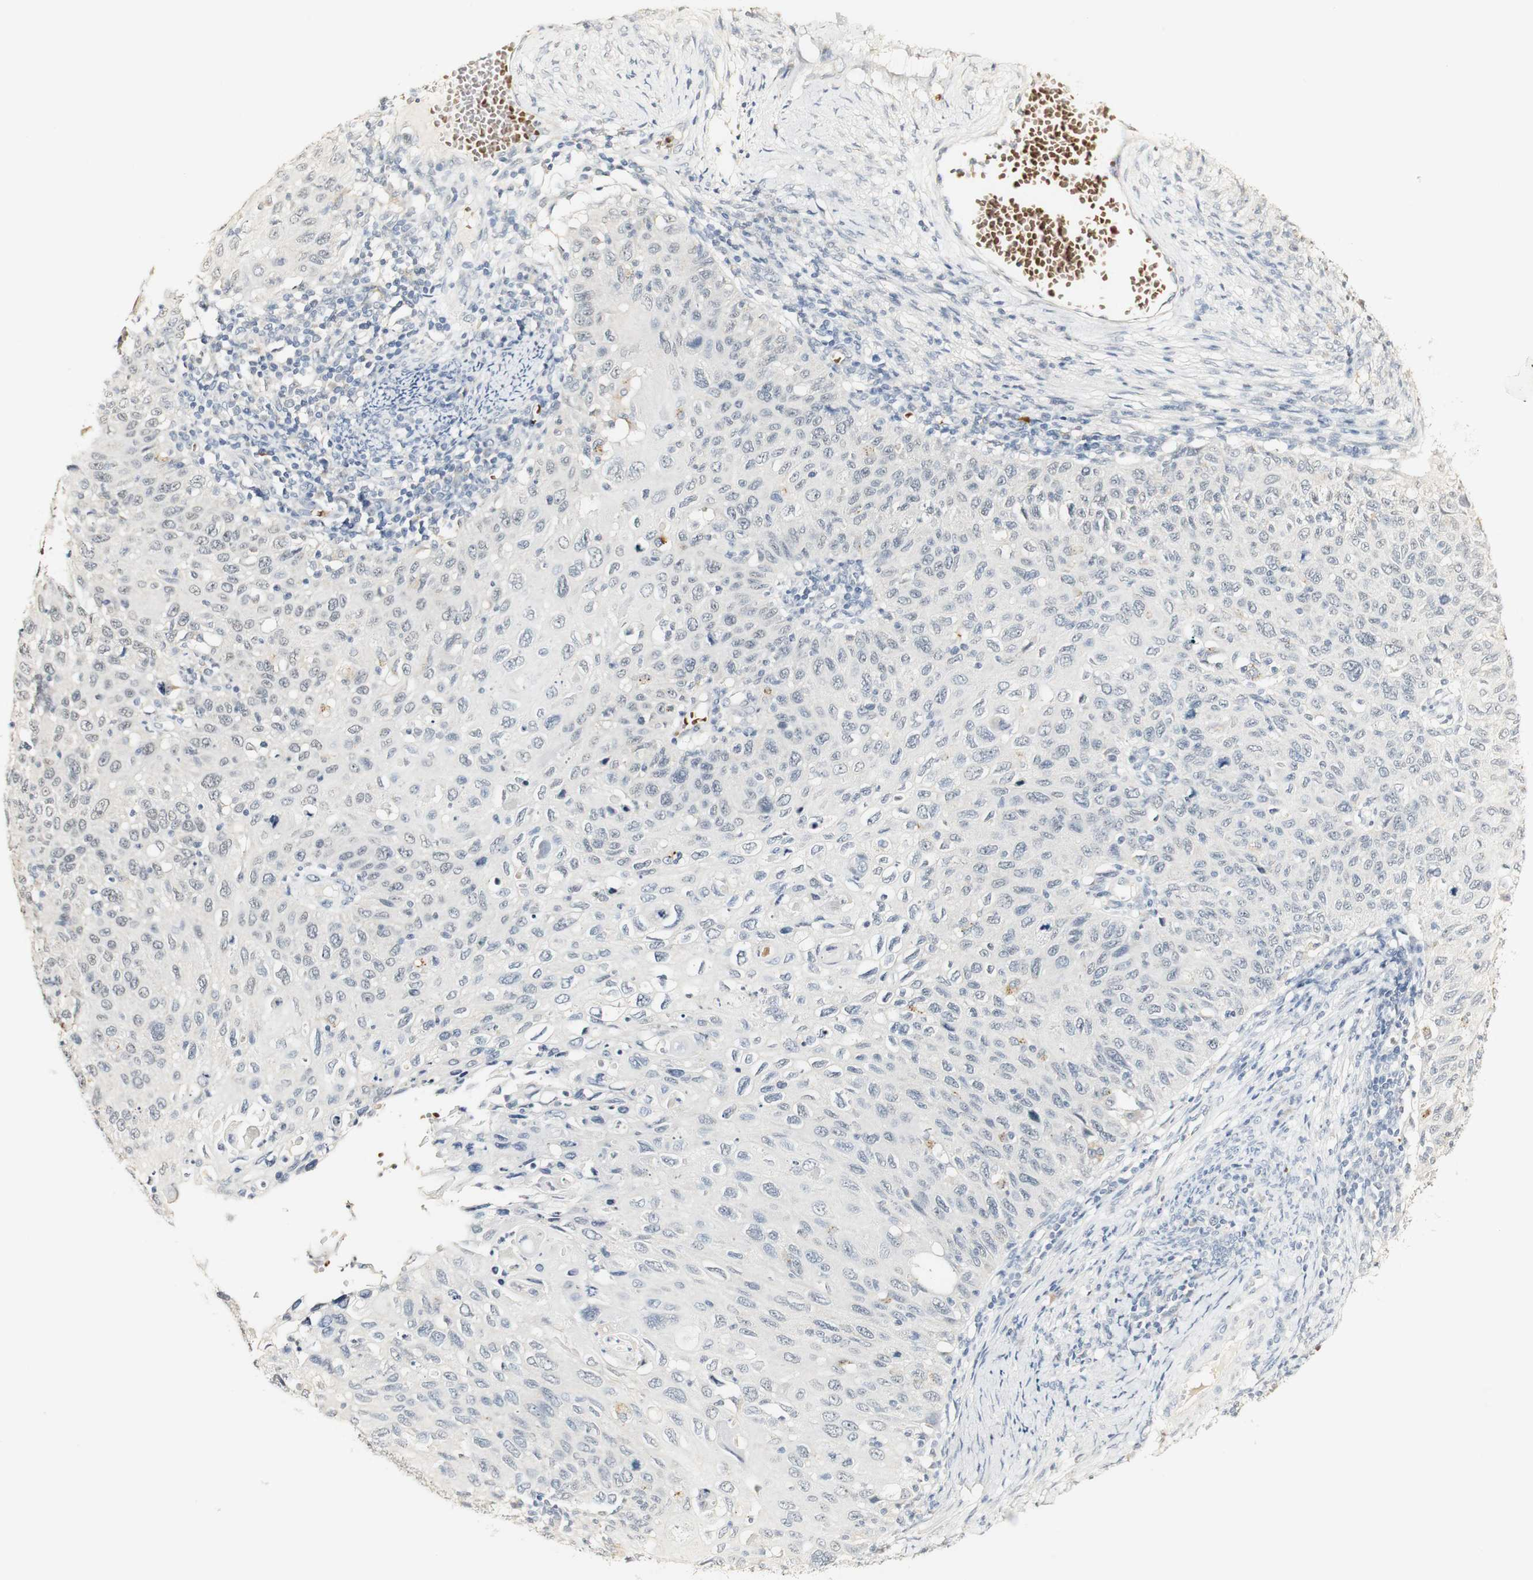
{"staining": {"intensity": "negative", "quantity": "none", "location": "none"}, "tissue": "cervical cancer", "cell_type": "Tumor cells", "image_type": "cancer", "snomed": [{"axis": "morphology", "description": "Squamous cell carcinoma, NOS"}, {"axis": "topography", "description": "Cervix"}], "caption": "Immunohistochemistry micrograph of cervical cancer (squamous cell carcinoma) stained for a protein (brown), which exhibits no expression in tumor cells. The staining is performed using DAB (3,3'-diaminobenzidine) brown chromogen with nuclei counter-stained in using hematoxylin.", "gene": "SYT7", "patient": {"sex": "female", "age": 70}}